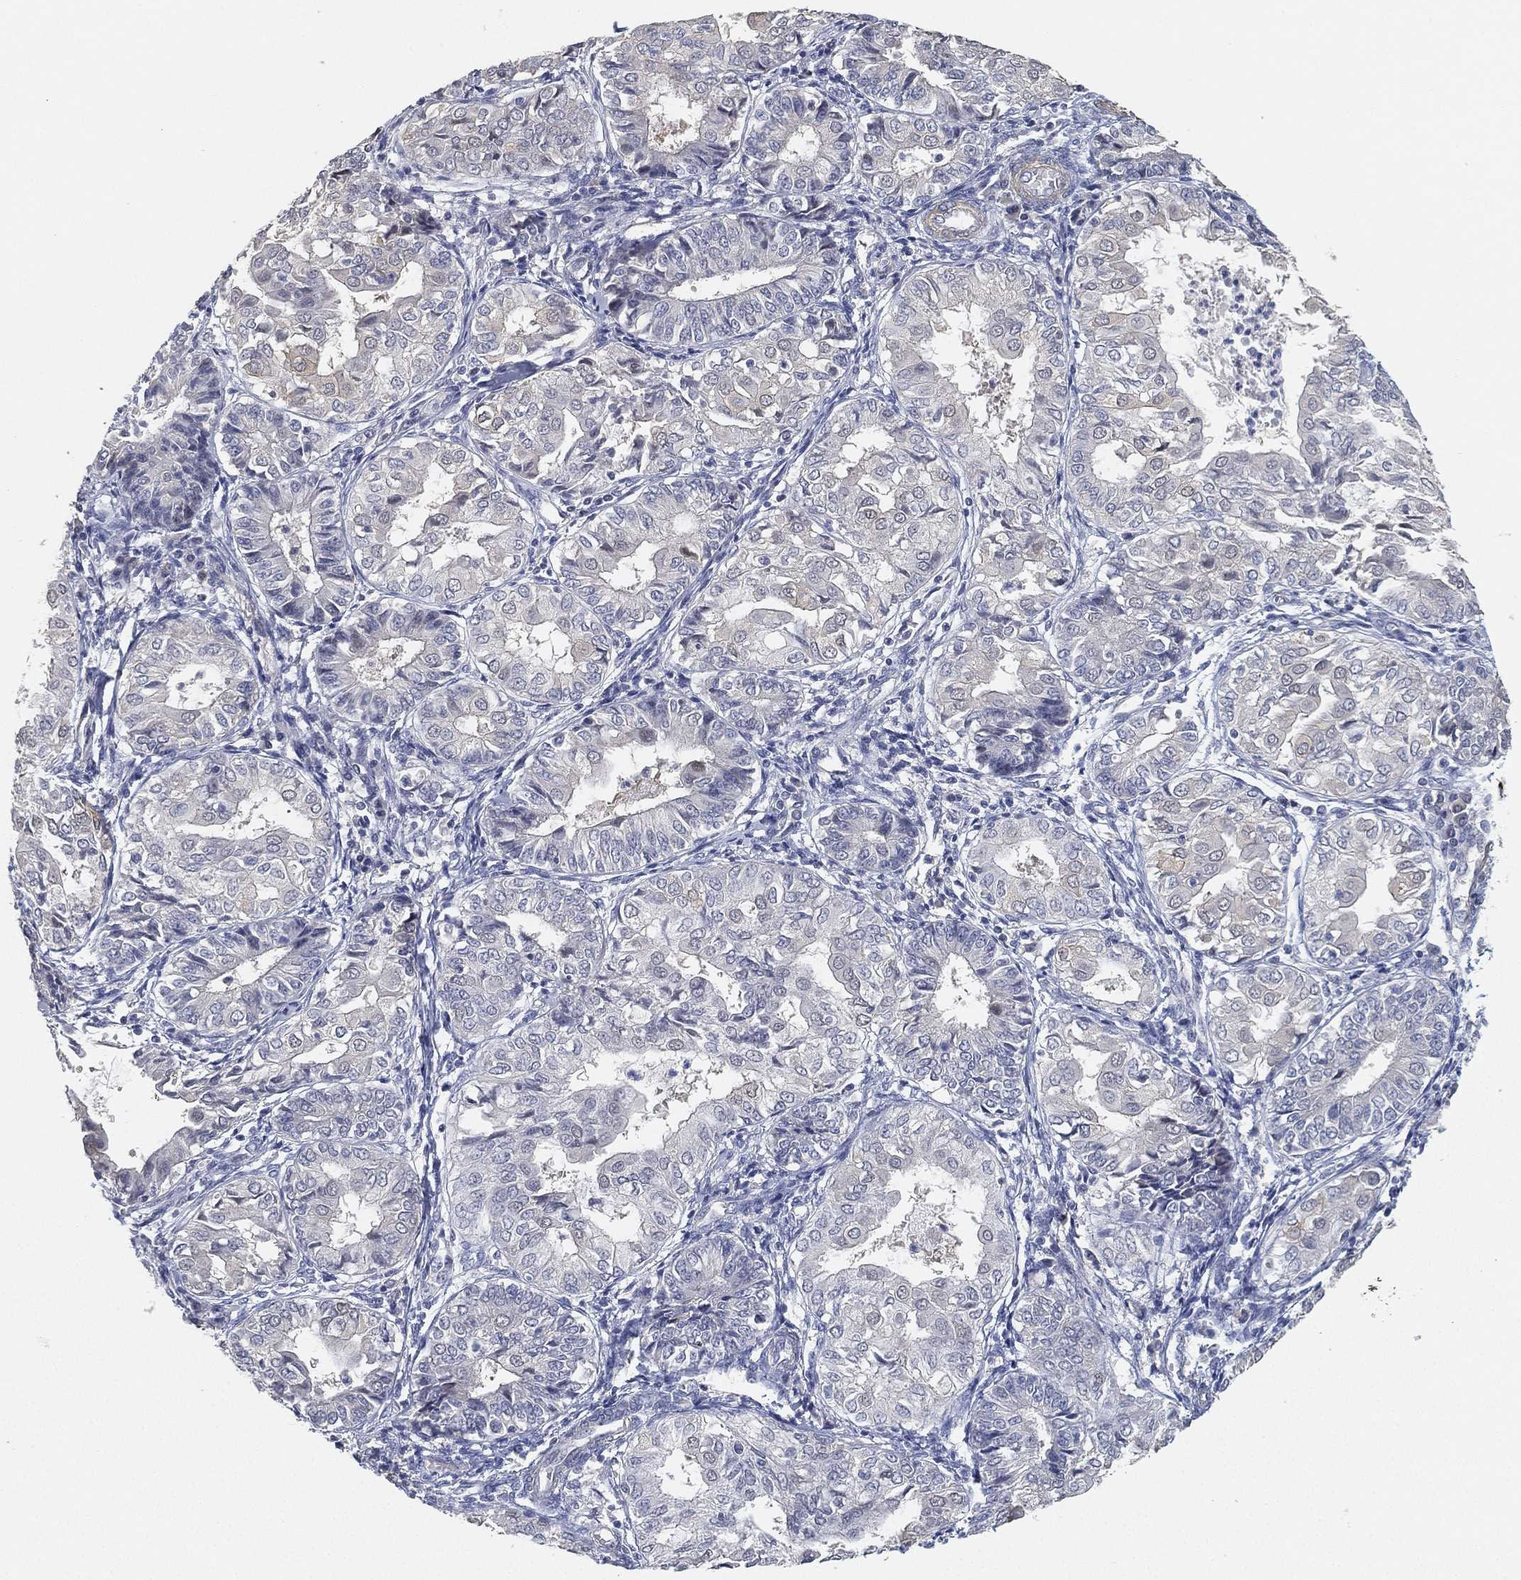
{"staining": {"intensity": "negative", "quantity": "none", "location": "none"}, "tissue": "endometrial cancer", "cell_type": "Tumor cells", "image_type": "cancer", "snomed": [{"axis": "morphology", "description": "Adenocarcinoma, NOS"}, {"axis": "topography", "description": "Endometrium"}], "caption": "Histopathology image shows no significant protein expression in tumor cells of endometrial cancer.", "gene": "GPR61", "patient": {"sex": "female", "age": 68}}